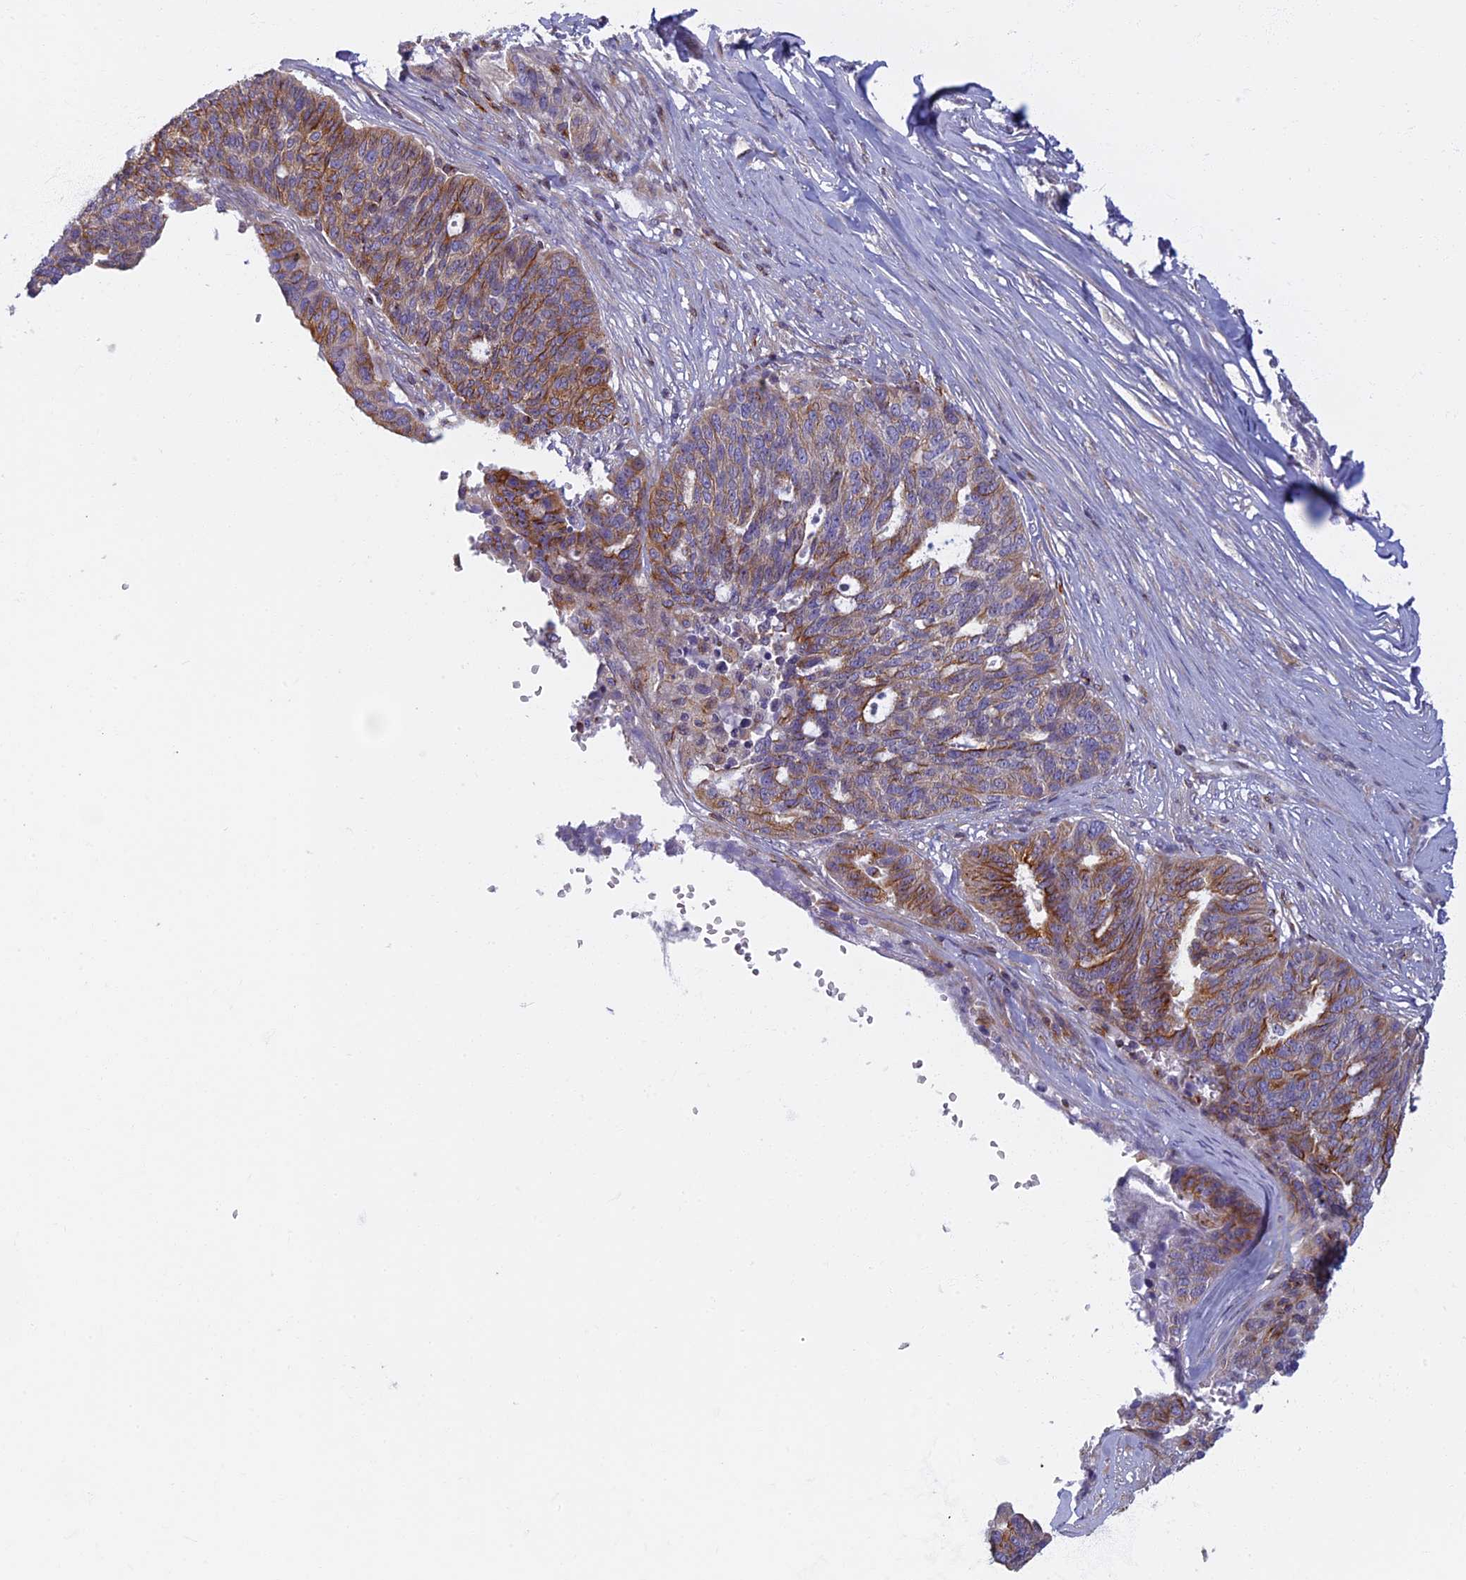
{"staining": {"intensity": "moderate", "quantity": "25%-75%", "location": "cytoplasmic/membranous"}, "tissue": "ovarian cancer", "cell_type": "Tumor cells", "image_type": "cancer", "snomed": [{"axis": "morphology", "description": "Cystadenocarcinoma, serous, NOS"}, {"axis": "topography", "description": "Ovary"}], "caption": "Immunohistochemical staining of ovarian cancer (serous cystadenocarcinoma) displays moderate cytoplasmic/membranous protein positivity in about 25%-75% of tumor cells.", "gene": "NOL10", "patient": {"sex": "female", "age": 59}}